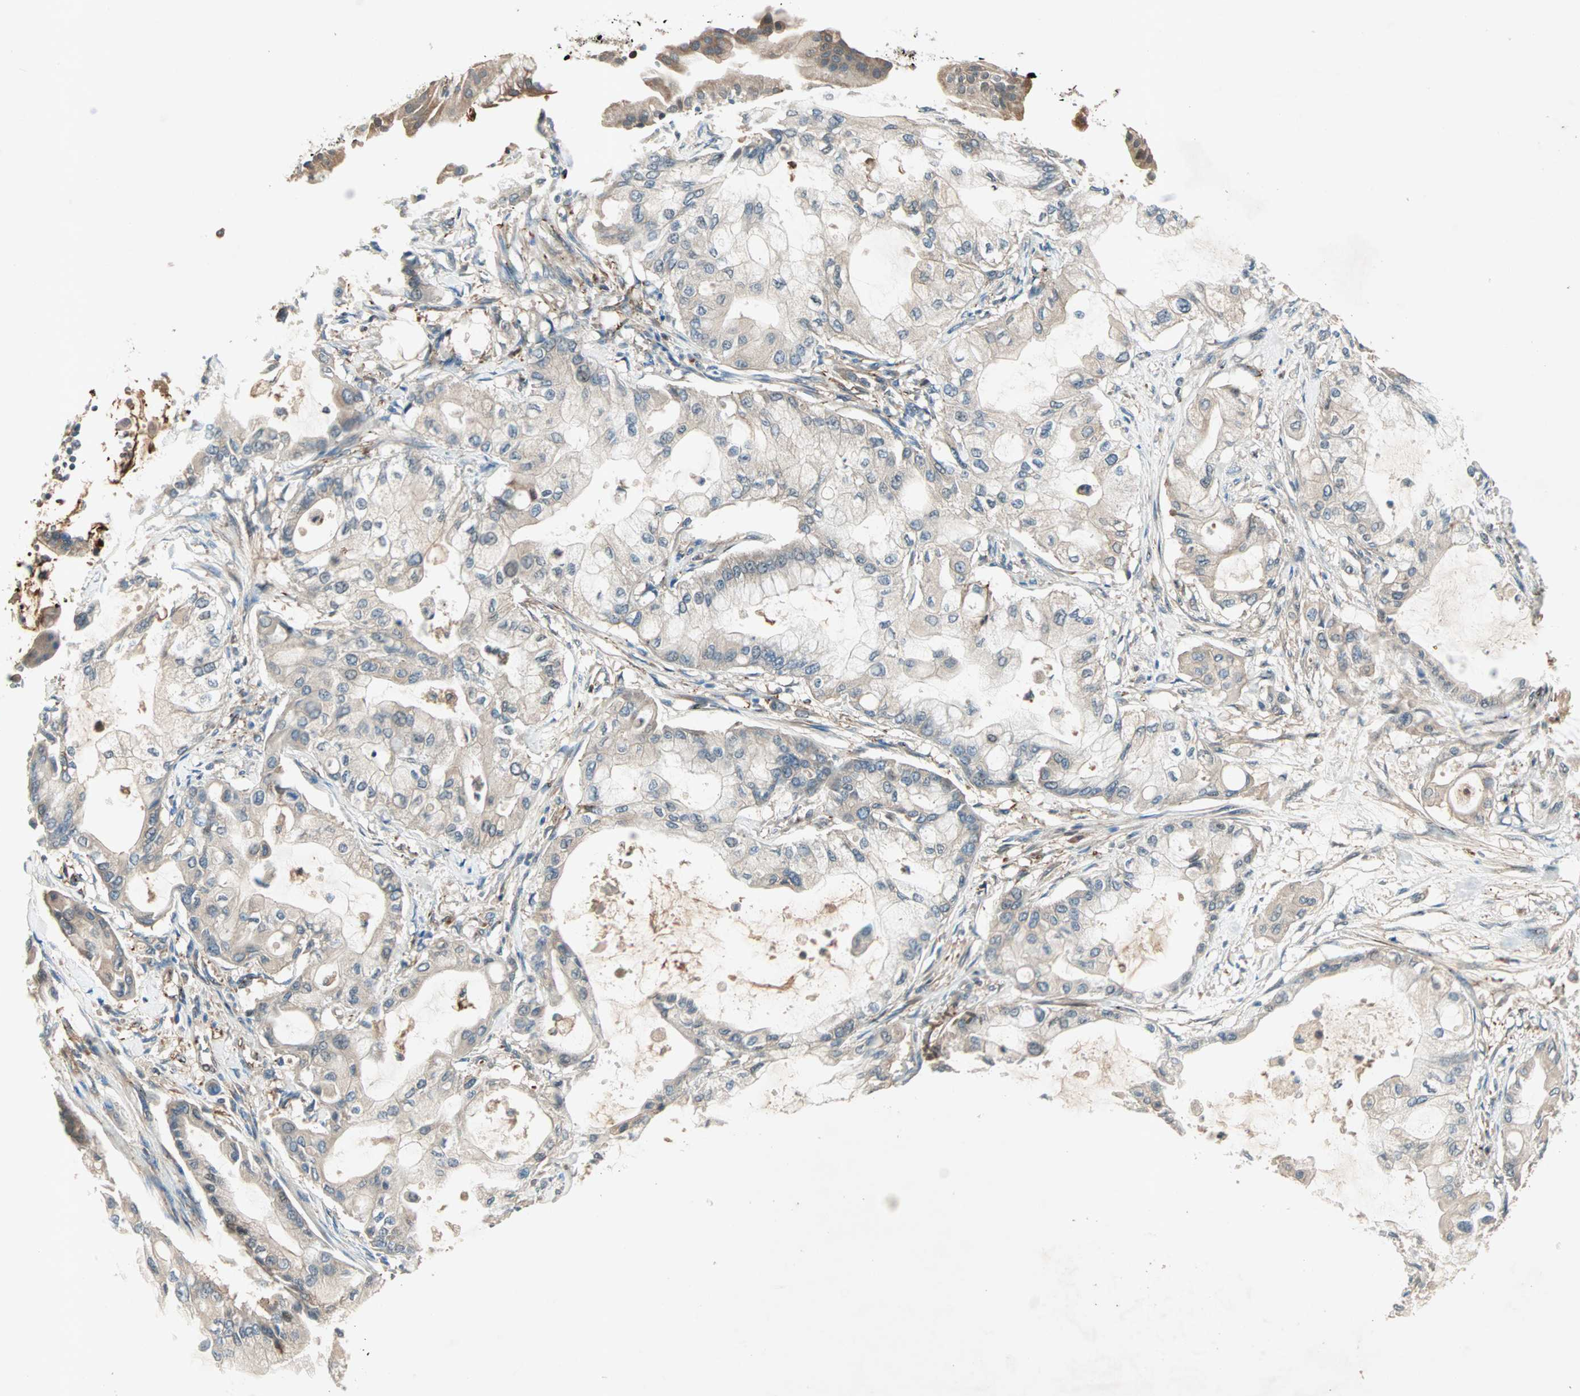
{"staining": {"intensity": "weak", "quantity": ">75%", "location": "cytoplasmic/membranous"}, "tissue": "pancreatic cancer", "cell_type": "Tumor cells", "image_type": "cancer", "snomed": [{"axis": "morphology", "description": "Adenocarcinoma, NOS"}, {"axis": "morphology", "description": "Adenocarcinoma, metastatic, NOS"}, {"axis": "topography", "description": "Lymph node"}, {"axis": "topography", "description": "Pancreas"}, {"axis": "topography", "description": "Duodenum"}], "caption": "Metastatic adenocarcinoma (pancreatic) tissue shows weak cytoplasmic/membranous positivity in about >75% of tumor cells", "gene": "TEC", "patient": {"sex": "female", "age": 64}}